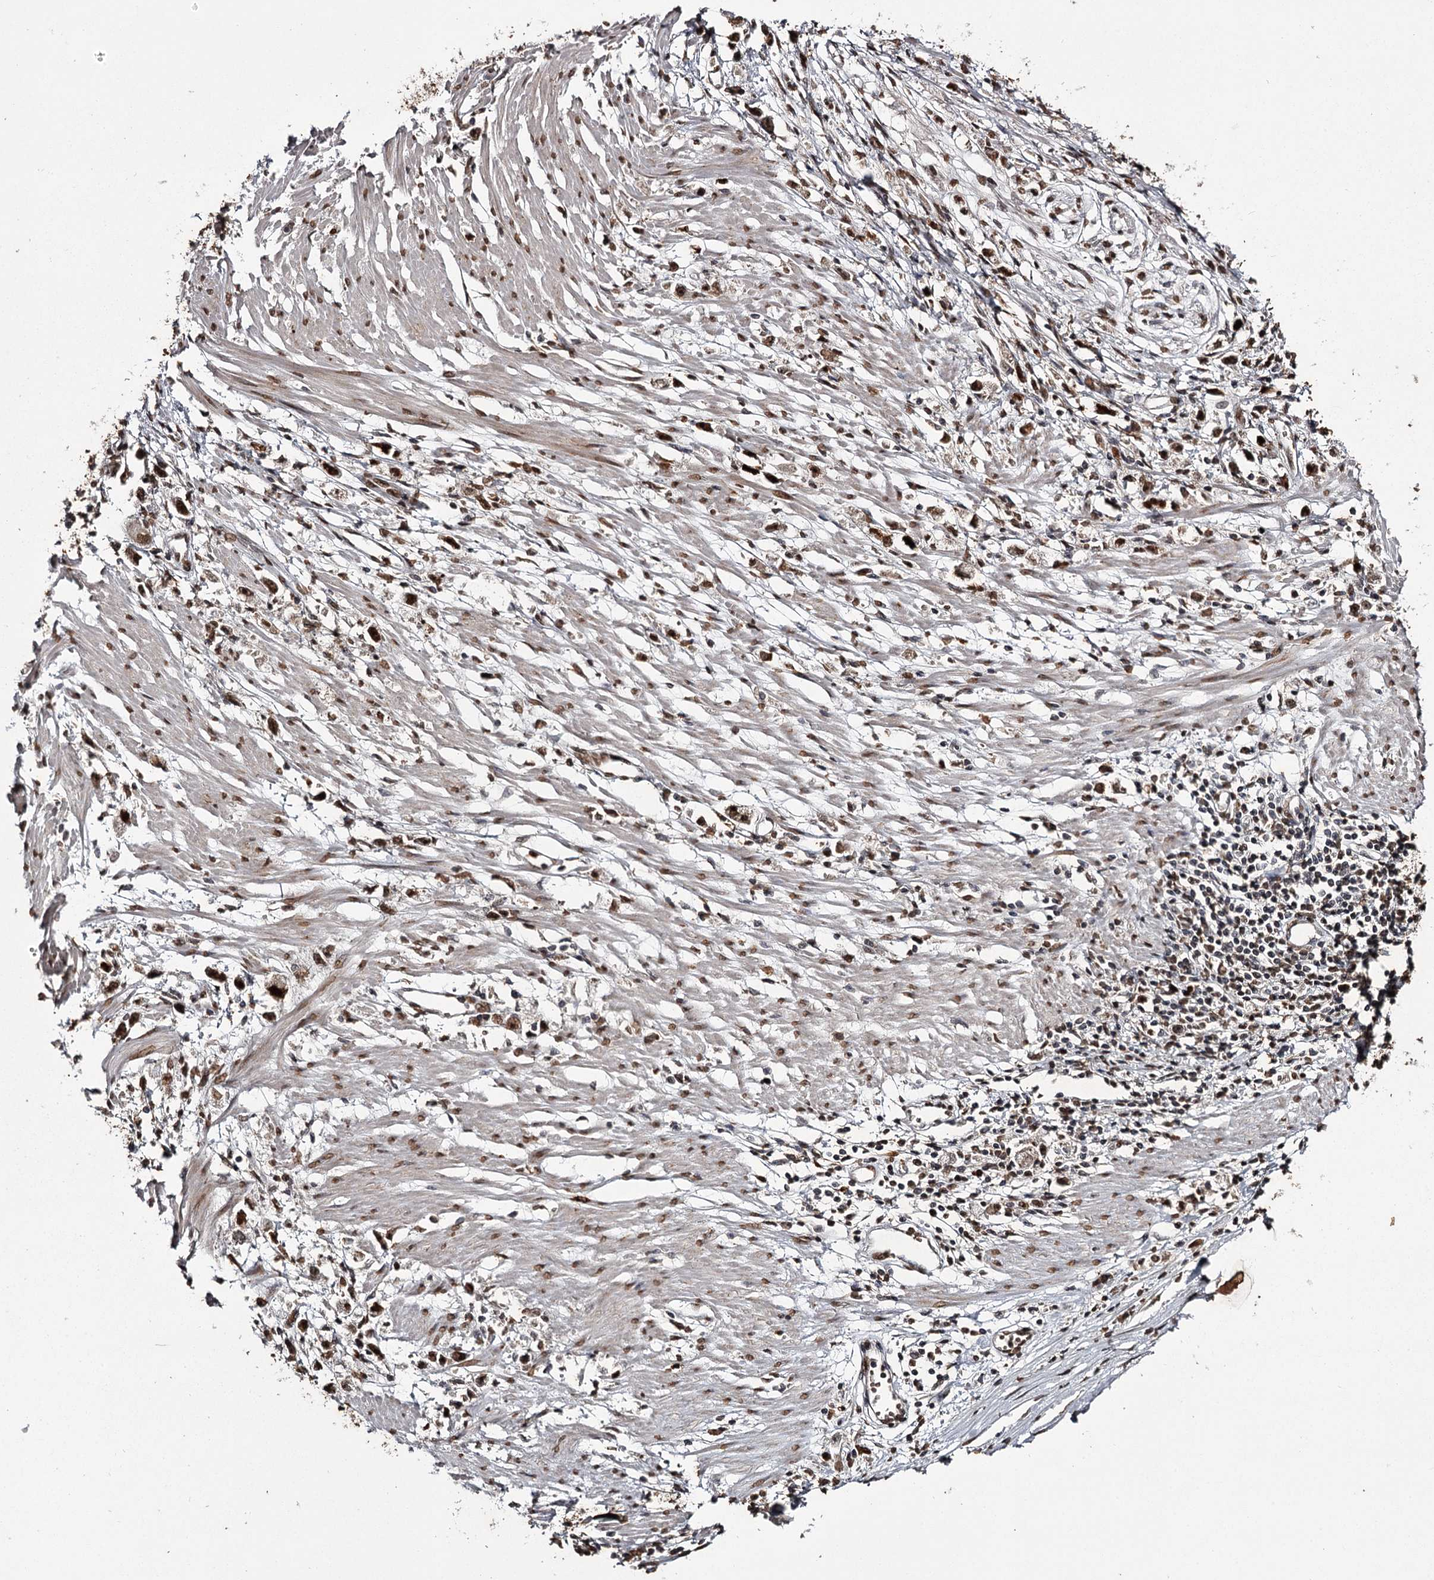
{"staining": {"intensity": "strong", "quantity": ">75%", "location": "nuclear"}, "tissue": "stomach cancer", "cell_type": "Tumor cells", "image_type": "cancer", "snomed": [{"axis": "morphology", "description": "Adenocarcinoma, NOS"}, {"axis": "topography", "description": "Stomach"}], "caption": "Stomach cancer tissue exhibits strong nuclear positivity in about >75% of tumor cells The protein is shown in brown color, while the nuclei are stained blue.", "gene": "THYN1", "patient": {"sex": "female", "age": 59}}